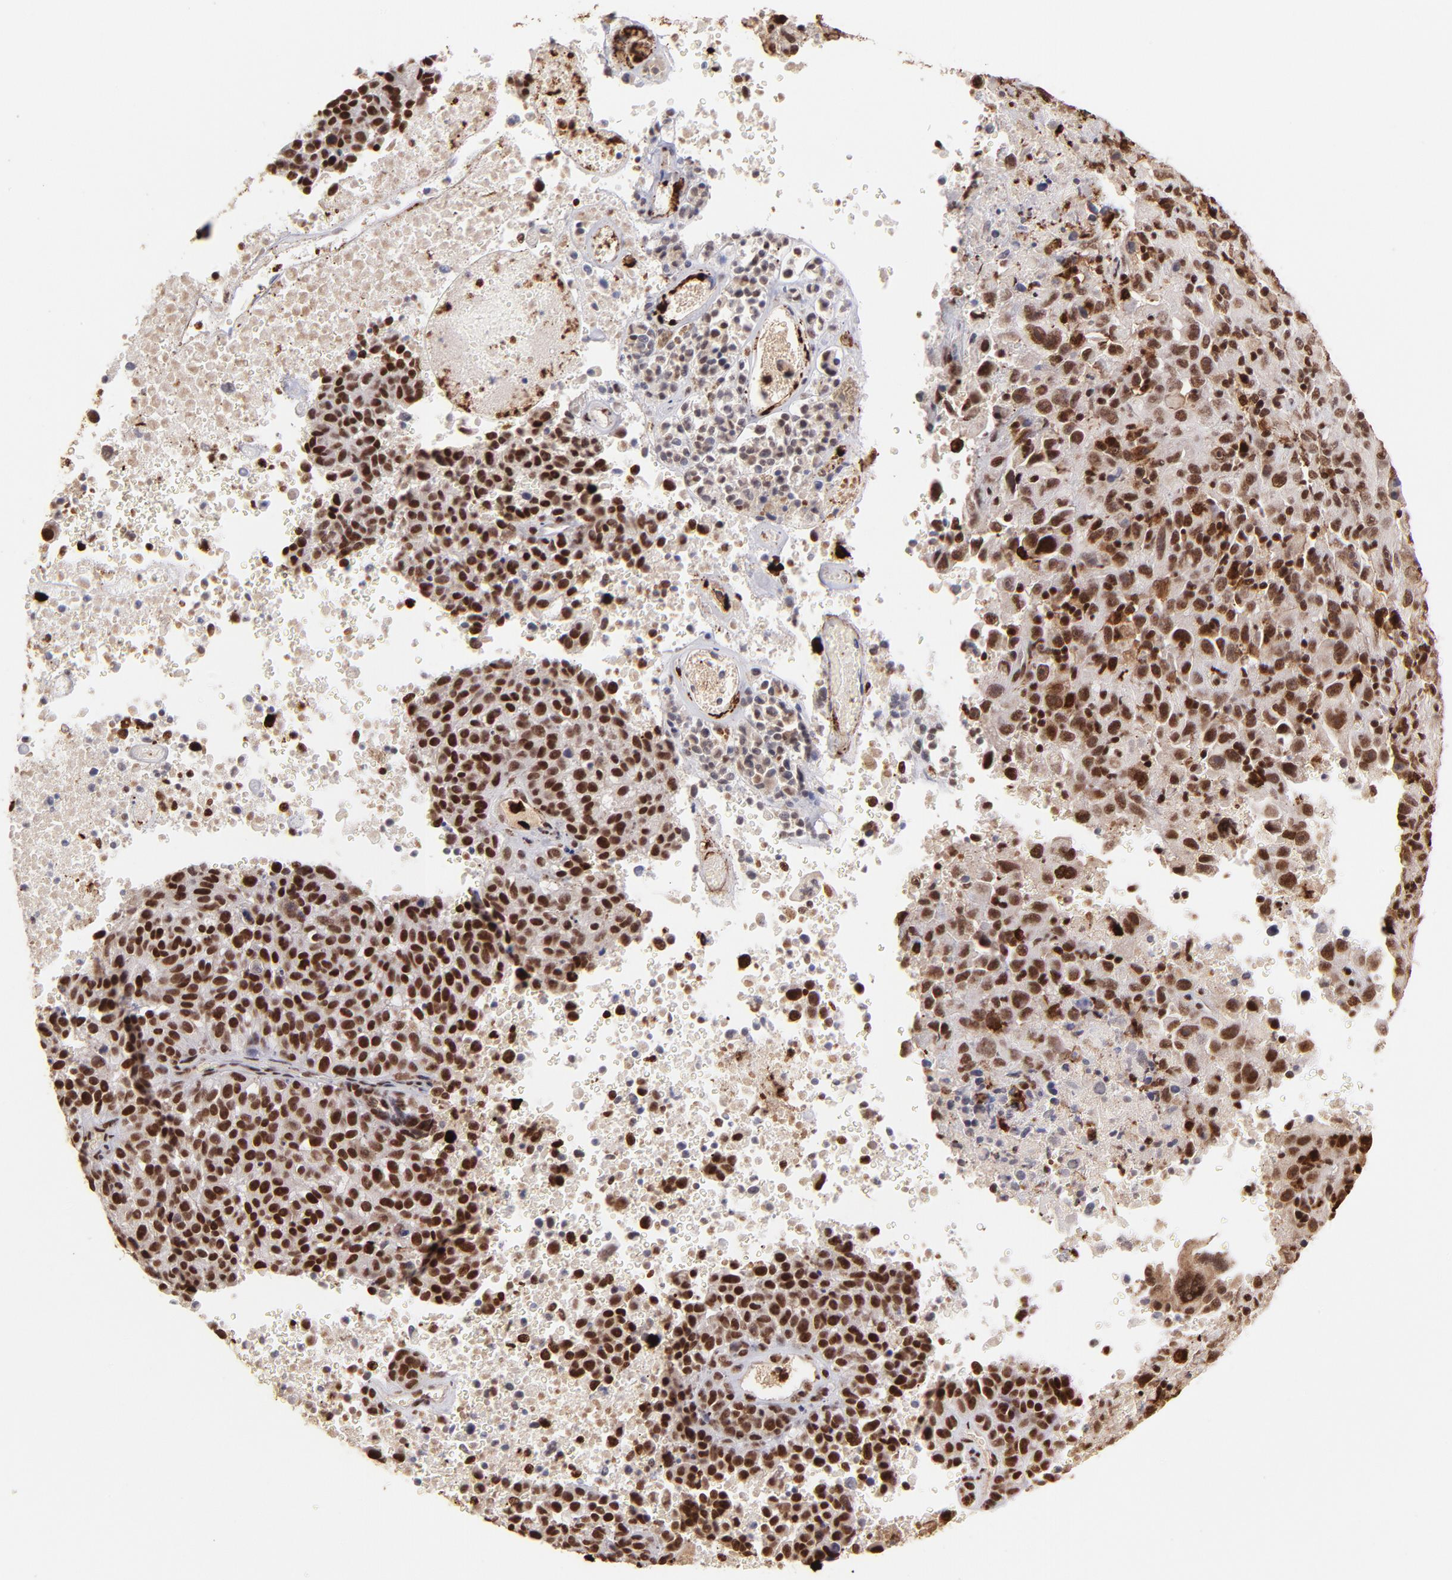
{"staining": {"intensity": "strong", "quantity": ">75%", "location": "cytoplasmic/membranous,nuclear"}, "tissue": "melanoma", "cell_type": "Tumor cells", "image_type": "cancer", "snomed": [{"axis": "morphology", "description": "Malignant melanoma, Metastatic site"}, {"axis": "topography", "description": "Cerebral cortex"}], "caption": "Tumor cells reveal high levels of strong cytoplasmic/membranous and nuclear positivity in approximately >75% of cells in human malignant melanoma (metastatic site).", "gene": "ZFX", "patient": {"sex": "female", "age": 52}}